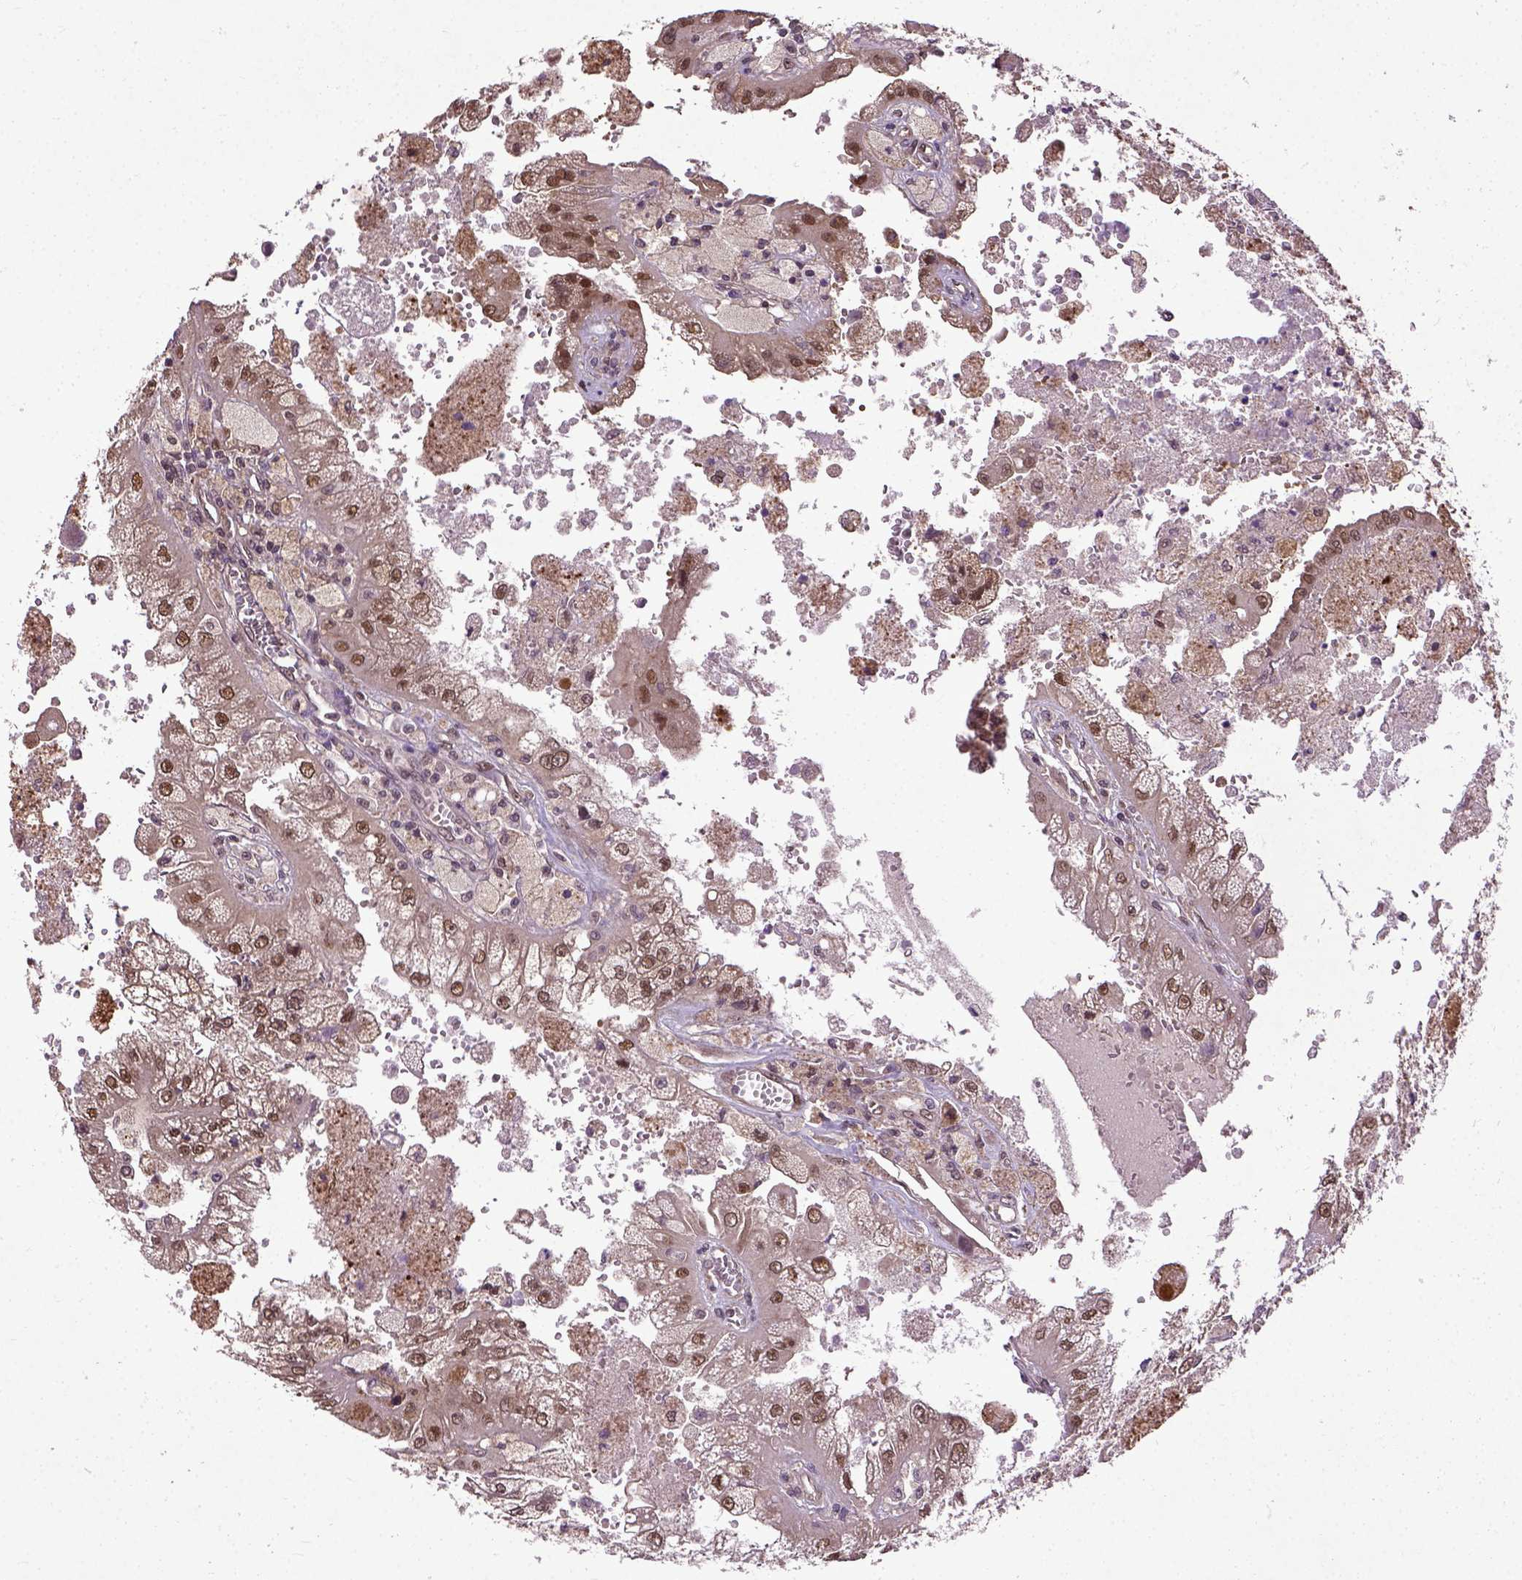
{"staining": {"intensity": "moderate", "quantity": ">75%", "location": "nuclear"}, "tissue": "renal cancer", "cell_type": "Tumor cells", "image_type": "cancer", "snomed": [{"axis": "morphology", "description": "Adenocarcinoma, NOS"}, {"axis": "topography", "description": "Kidney"}], "caption": "Immunohistochemical staining of renal cancer (adenocarcinoma) reveals medium levels of moderate nuclear protein expression in about >75% of tumor cells. Nuclei are stained in blue.", "gene": "UBA3", "patient": {"sex": "male", "age": 58}}